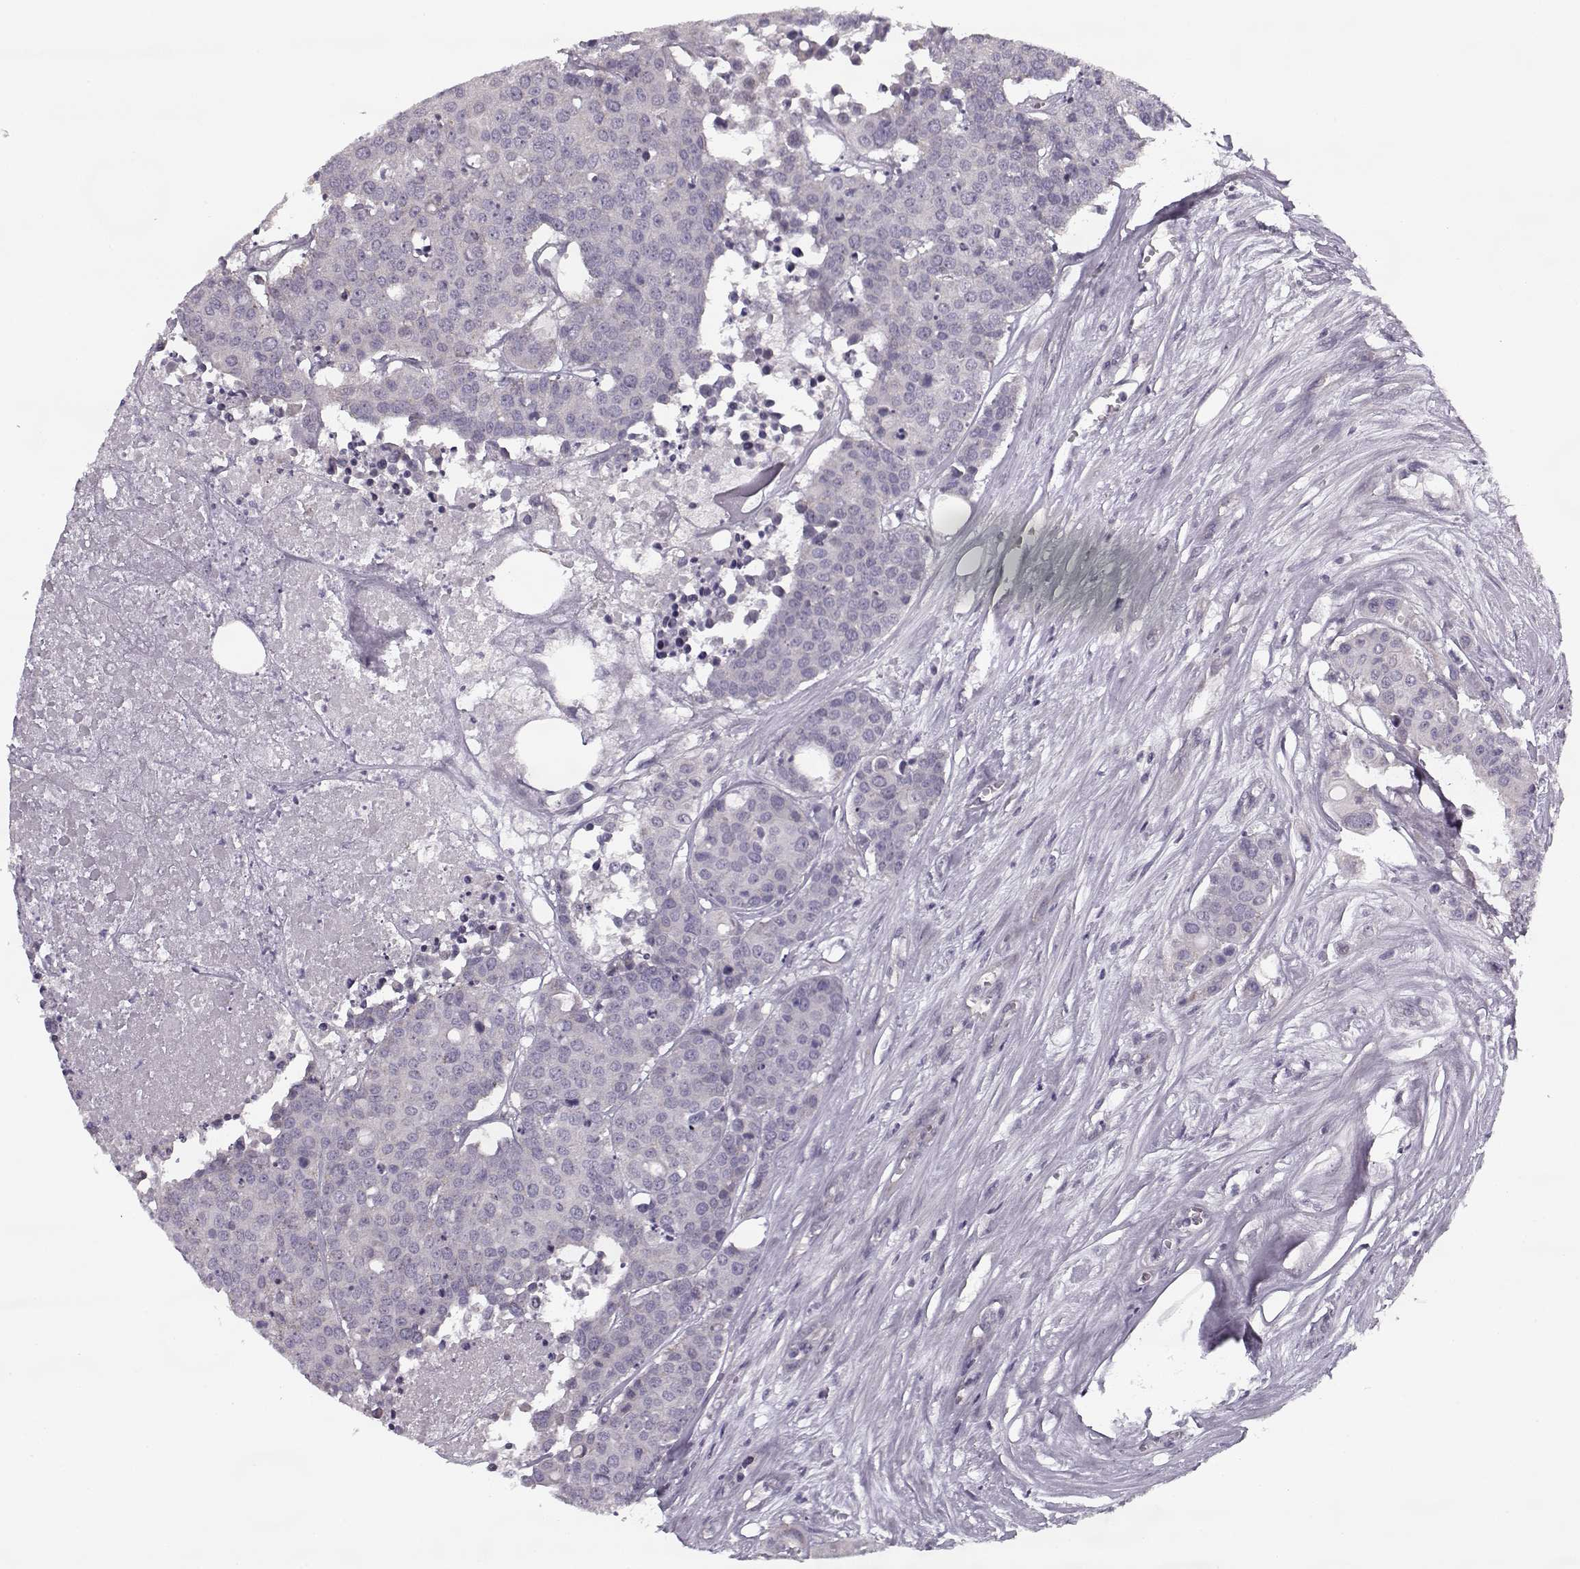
{"staining": {"intensity": "negative", "quantity": "none", "location": "none"}, "tissue": "carcinoid", "cell_type": "Tumor cells", "image_type": "cancer", "snomed": [{"axis": "morphology", "description": "Carcinoid, malignant, NOS"}, {"axis": "topography", "description": "Colon"}], "caption": "High power microscopy image of an IHC photomicrograph of carcinoid, revealing no significant expression in tumor cells.", "gene": "PNMT", "patient": {"sex": "male", "age": 81}}